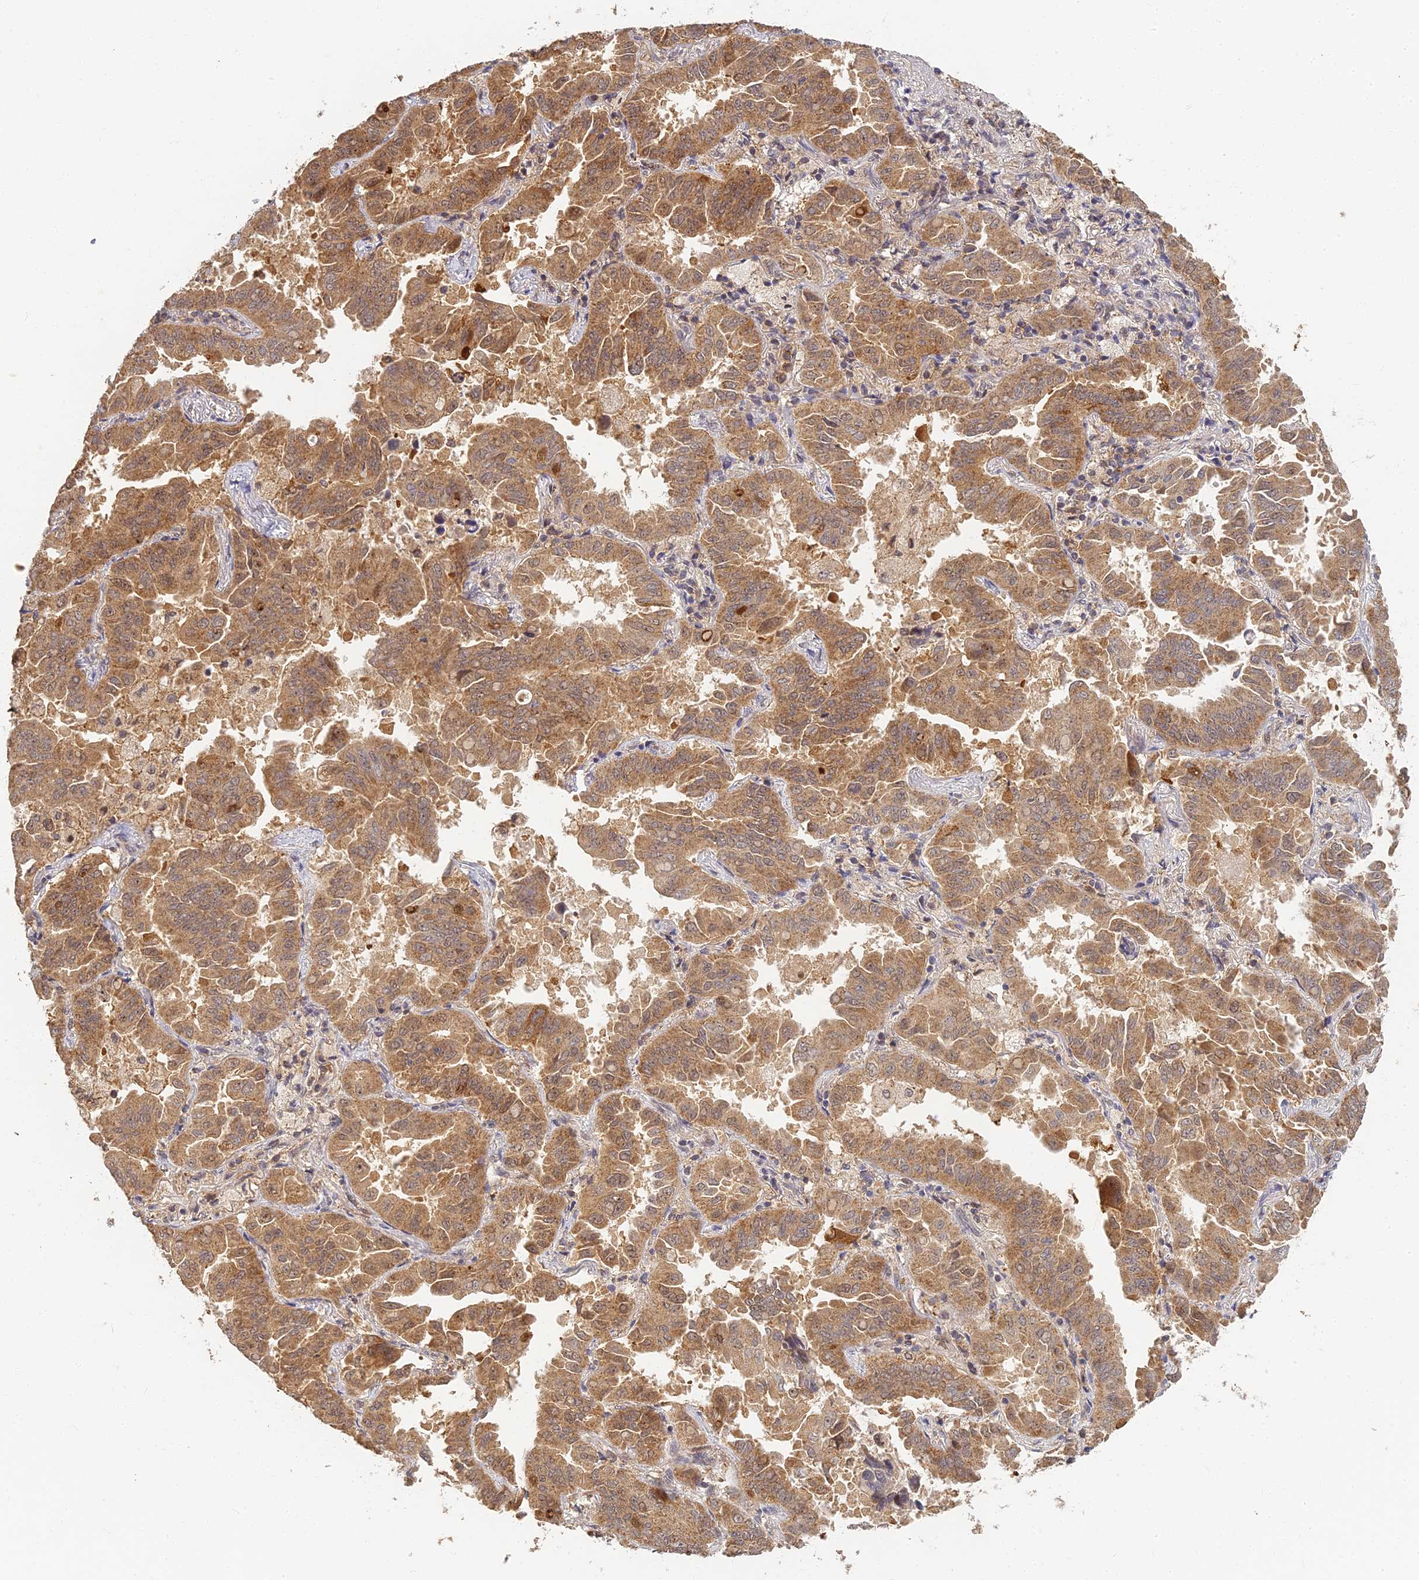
{"staining": {"intensity": "moderate", "quantity": ">75%", "location": "cytoplasmic/membranous"}, "tissue": "lung cancer", "cell_type": "Tumor cells", "image_type": "cancer", "snomed": [{"axis": "morphology", "description": "Adenocarcinoma, NOS"}, {"axis": "topography", "description": "Lung"}], "caption": "Immunohistochemical staining of lung adenocarcinoma demonstrates medium levels of moderate cytoplasmic/membranous protein positivity in about >75% of tumor cells.", "gene": "RGL3", "patient": {"sex": "male", "age": 64}}